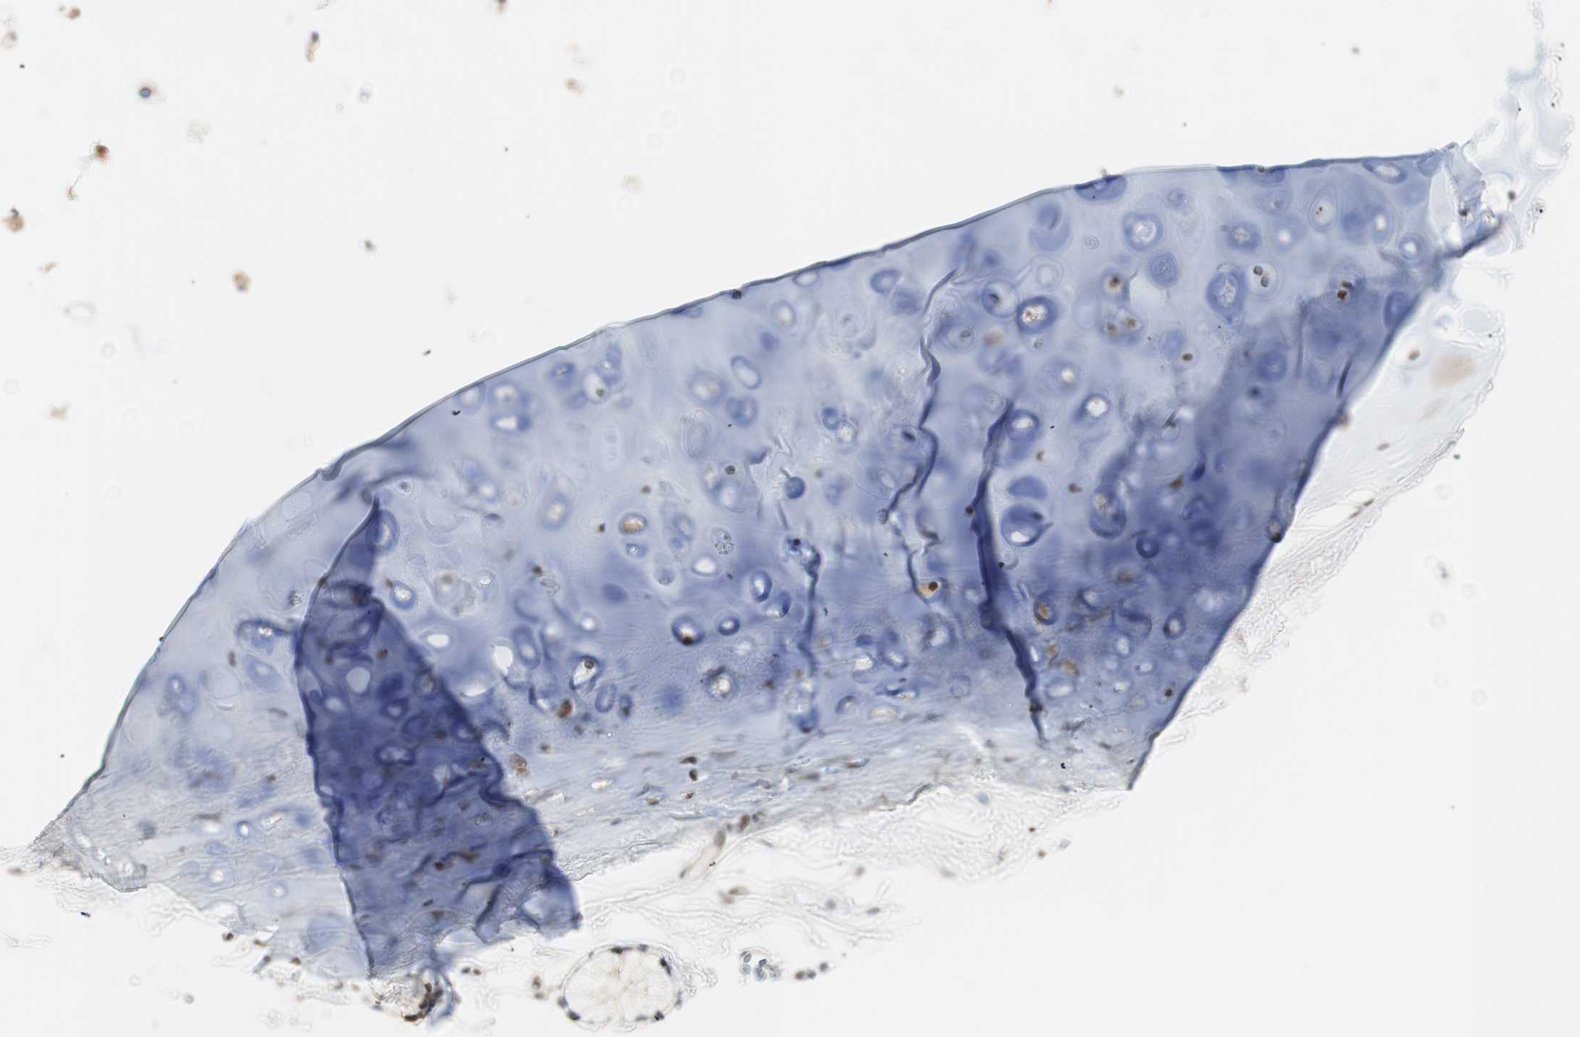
{"staining": {"intensity": "weak", "quantity": "25%-75%", "location": "cytoplasmic/membranous"}, "tissue": "adipose tissue", "cell_type": "Adipocytes", "image_type": "normal", "snomed": [{"axis": "morphology", "description": "Normal tissue, NOS"}, {"axis": "topography", "description": "Cartilage tissue"}, {"axis": "topography", "description": "Bronchus"}], "caption": "Normal adipose tissue shows weak cytoplasmic/membranous staining in approximately 25%-75% of adipocytes, visualized by immunohistochemistry.", "gene": "UBE2I", "patient": {"sex": "female", "age": 73}}